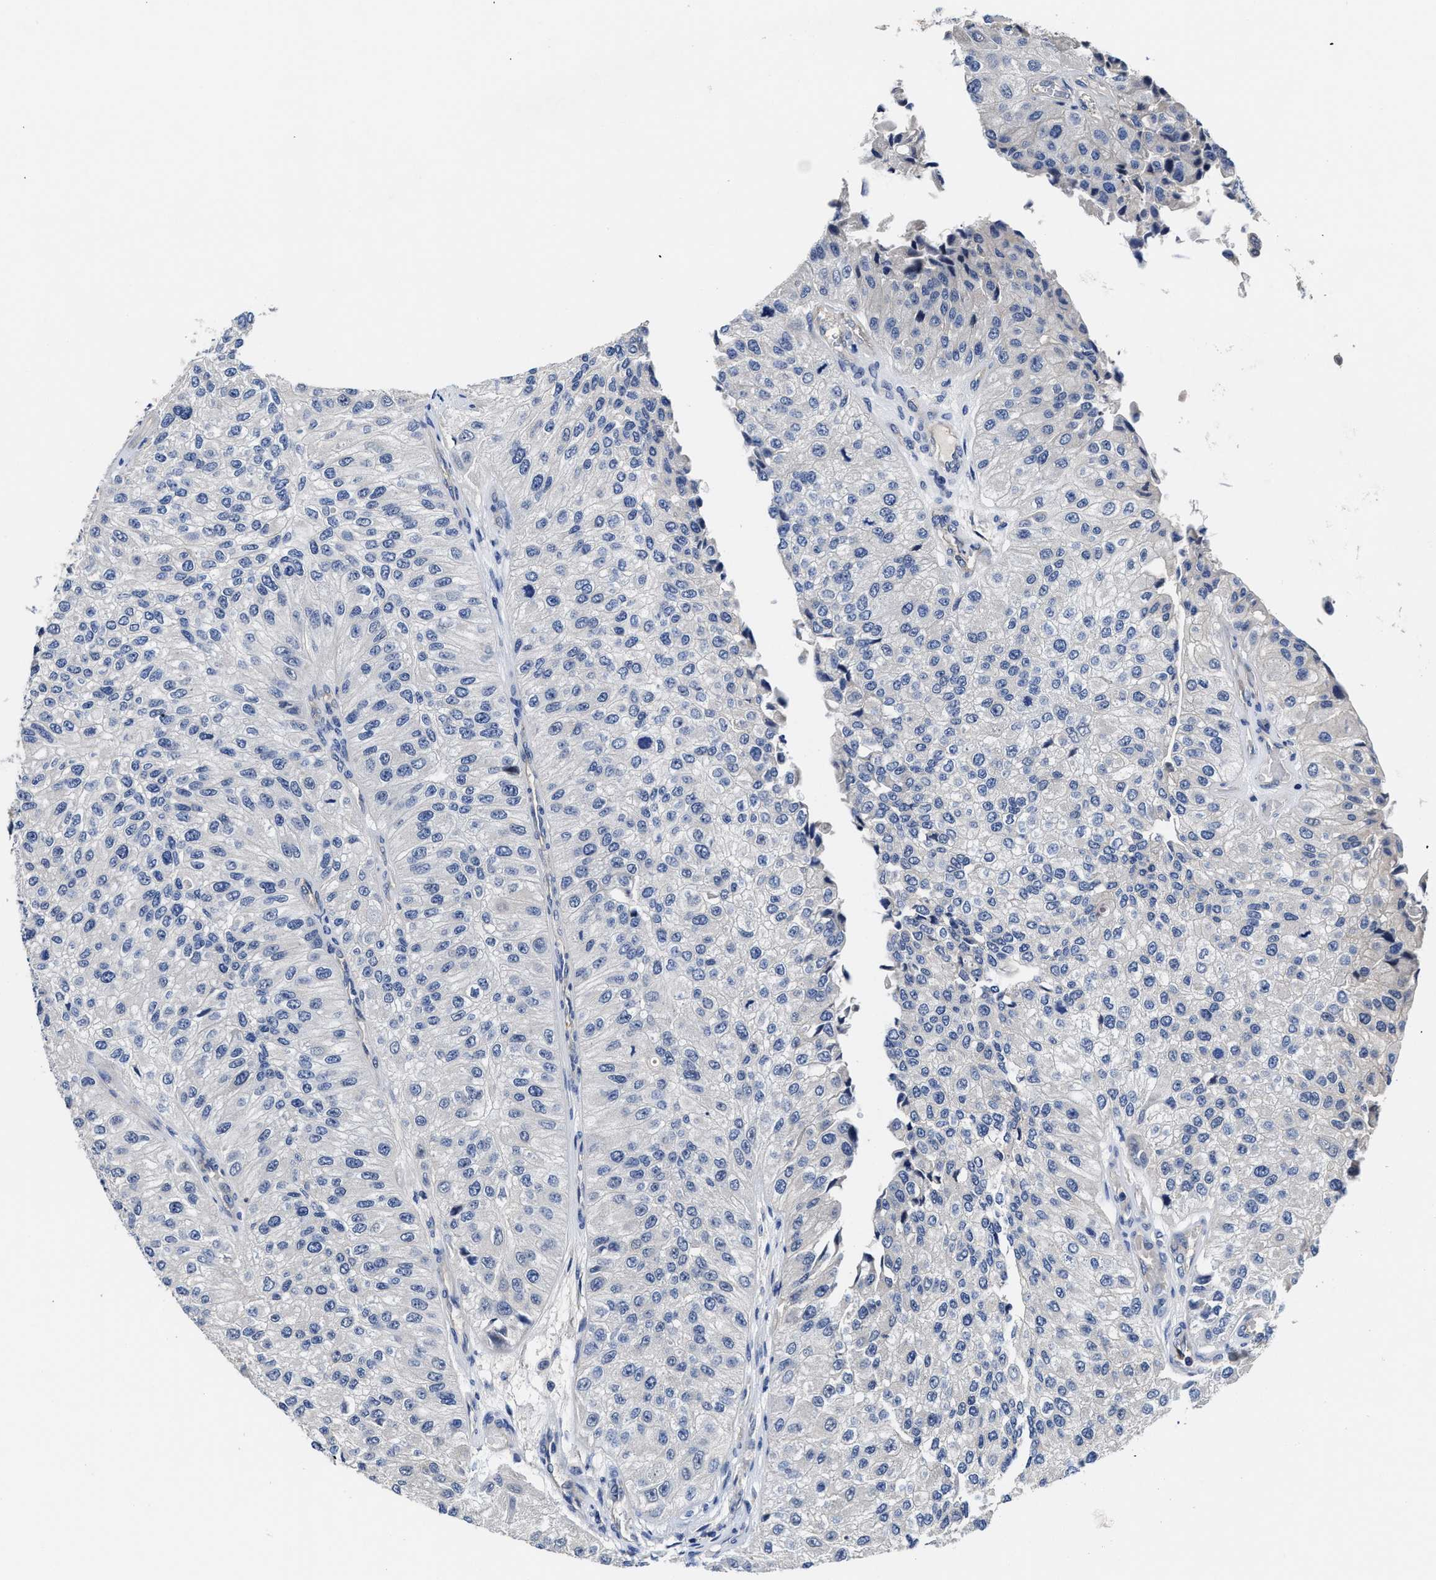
{"staining": {"intensity": "negative", "quantity": "none", "location": "none"}, "tissue": "urothelial cancer", "cell_type": "Tumor cells", "image_type": "cancer", "snomed": [{"axis": "morphology", "description": "Urothelial carcinoma, High grade"}, {"axis": "topography", "description": "Kidney"}, {"axis": "topography", "description": "Urinary bladder"}], "caption": "IHC of human urothelial cancer displays no staining in tumor cells.", "gene": "TRAF6", "patient": {"sex": "male", "age": 77}}